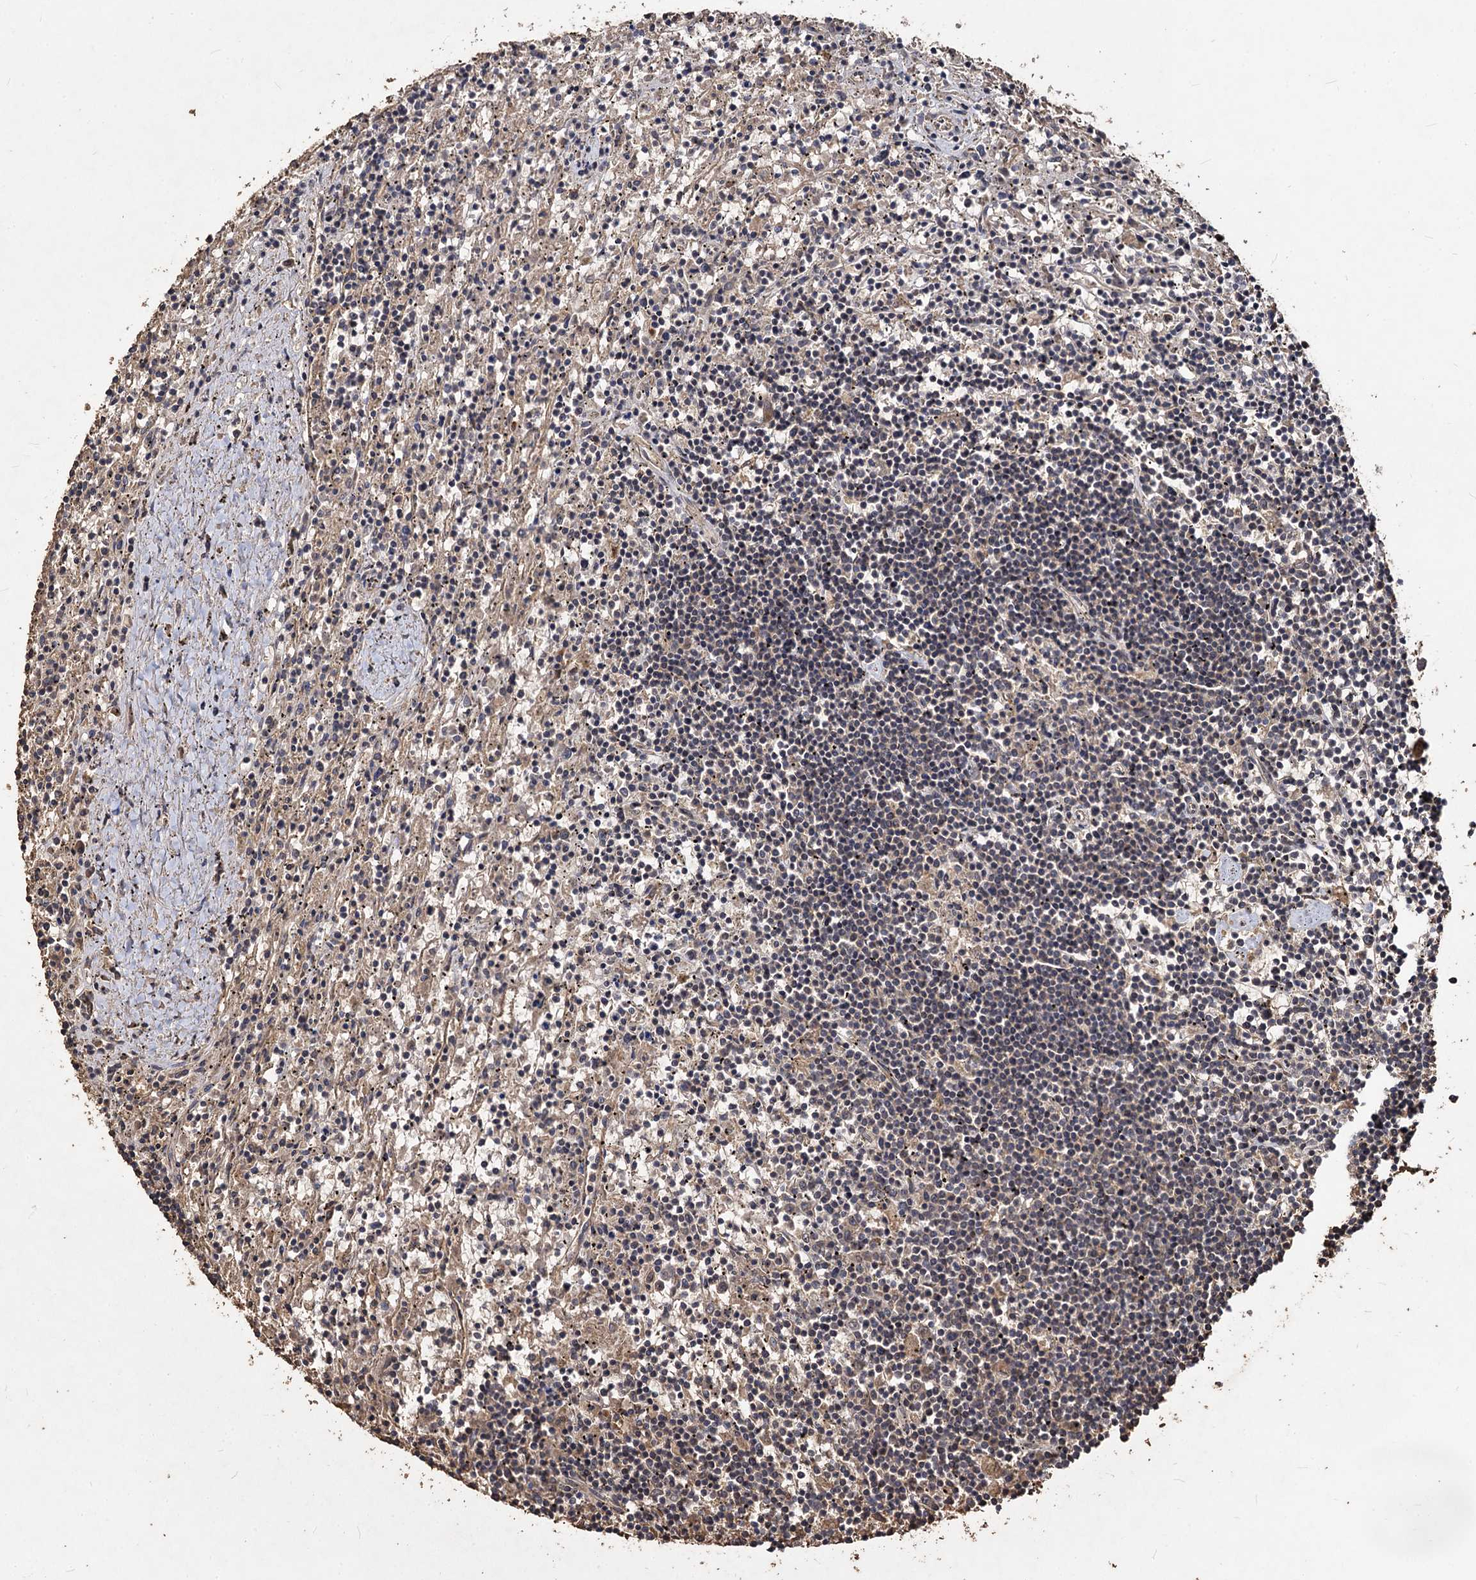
{"staining": {"intensity": "negative", "quantity": "none", "location": "none"}, "tissue": "lymphoma", "cell_type": "Tumor cells", "image_type": "cancer", "snomed": [{"axis": "morphology", "description": "Malignant lymphoma, non-Hodgkin's type, Low grade"}, {"axis": "topography", "description": "Spleen"}], "caption": "Immunohistochemistry (IHC) of human malignant lymphoma, non-Hodgkin's type (low-grade) displays no positivity in tumor cells. (Stains: DAB (3,3'-diaminobenzidine) immunohistochemistry with hematoxylin counter stain, Microscopy: brightfield microscopy at high magnification).", "gene": "VPS51", "patient": {"sex": "male", "age": 76}}